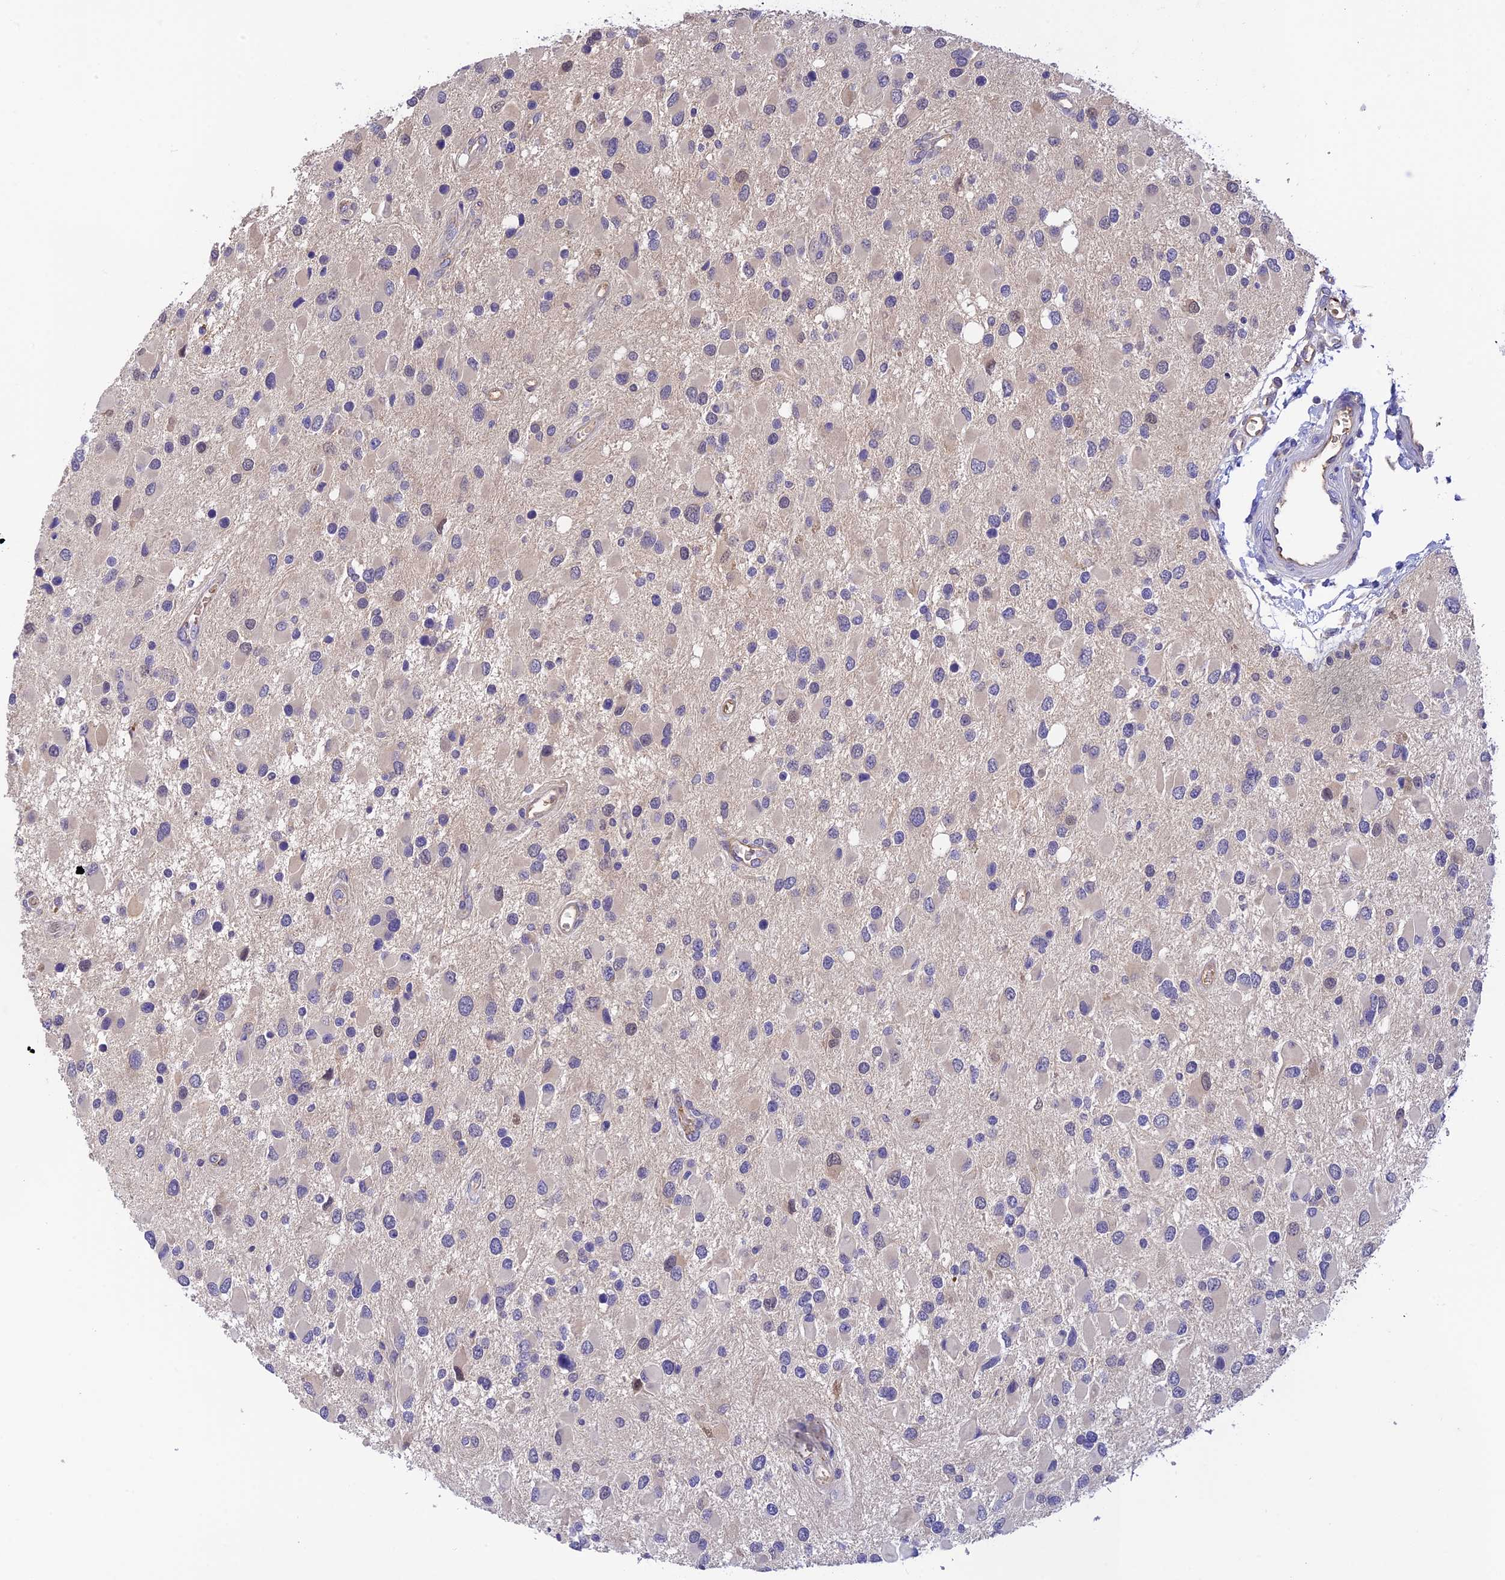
{"staining": {"intensity": "negative", "quantity": "none", "location": "none"}, "tissue": "glioma", "cell_type": "Tumor cells", "image_type": "cancer", "snomed": [{"axis": "morphology", "description": "Glioma, malignant, High grade"}, {"axis": "topography", "description": "Brain"}], "caption": "Immunohistochemistry (IHC) histopathology image of neoplastic tissue: malignant glioma (high-grade) stained with DAB (3,3'-diaminobenzidine) shows no significant protein expression in tumor cells.", "gene": "HDHD2", "patient": {"sex": "male", "age": 53}}